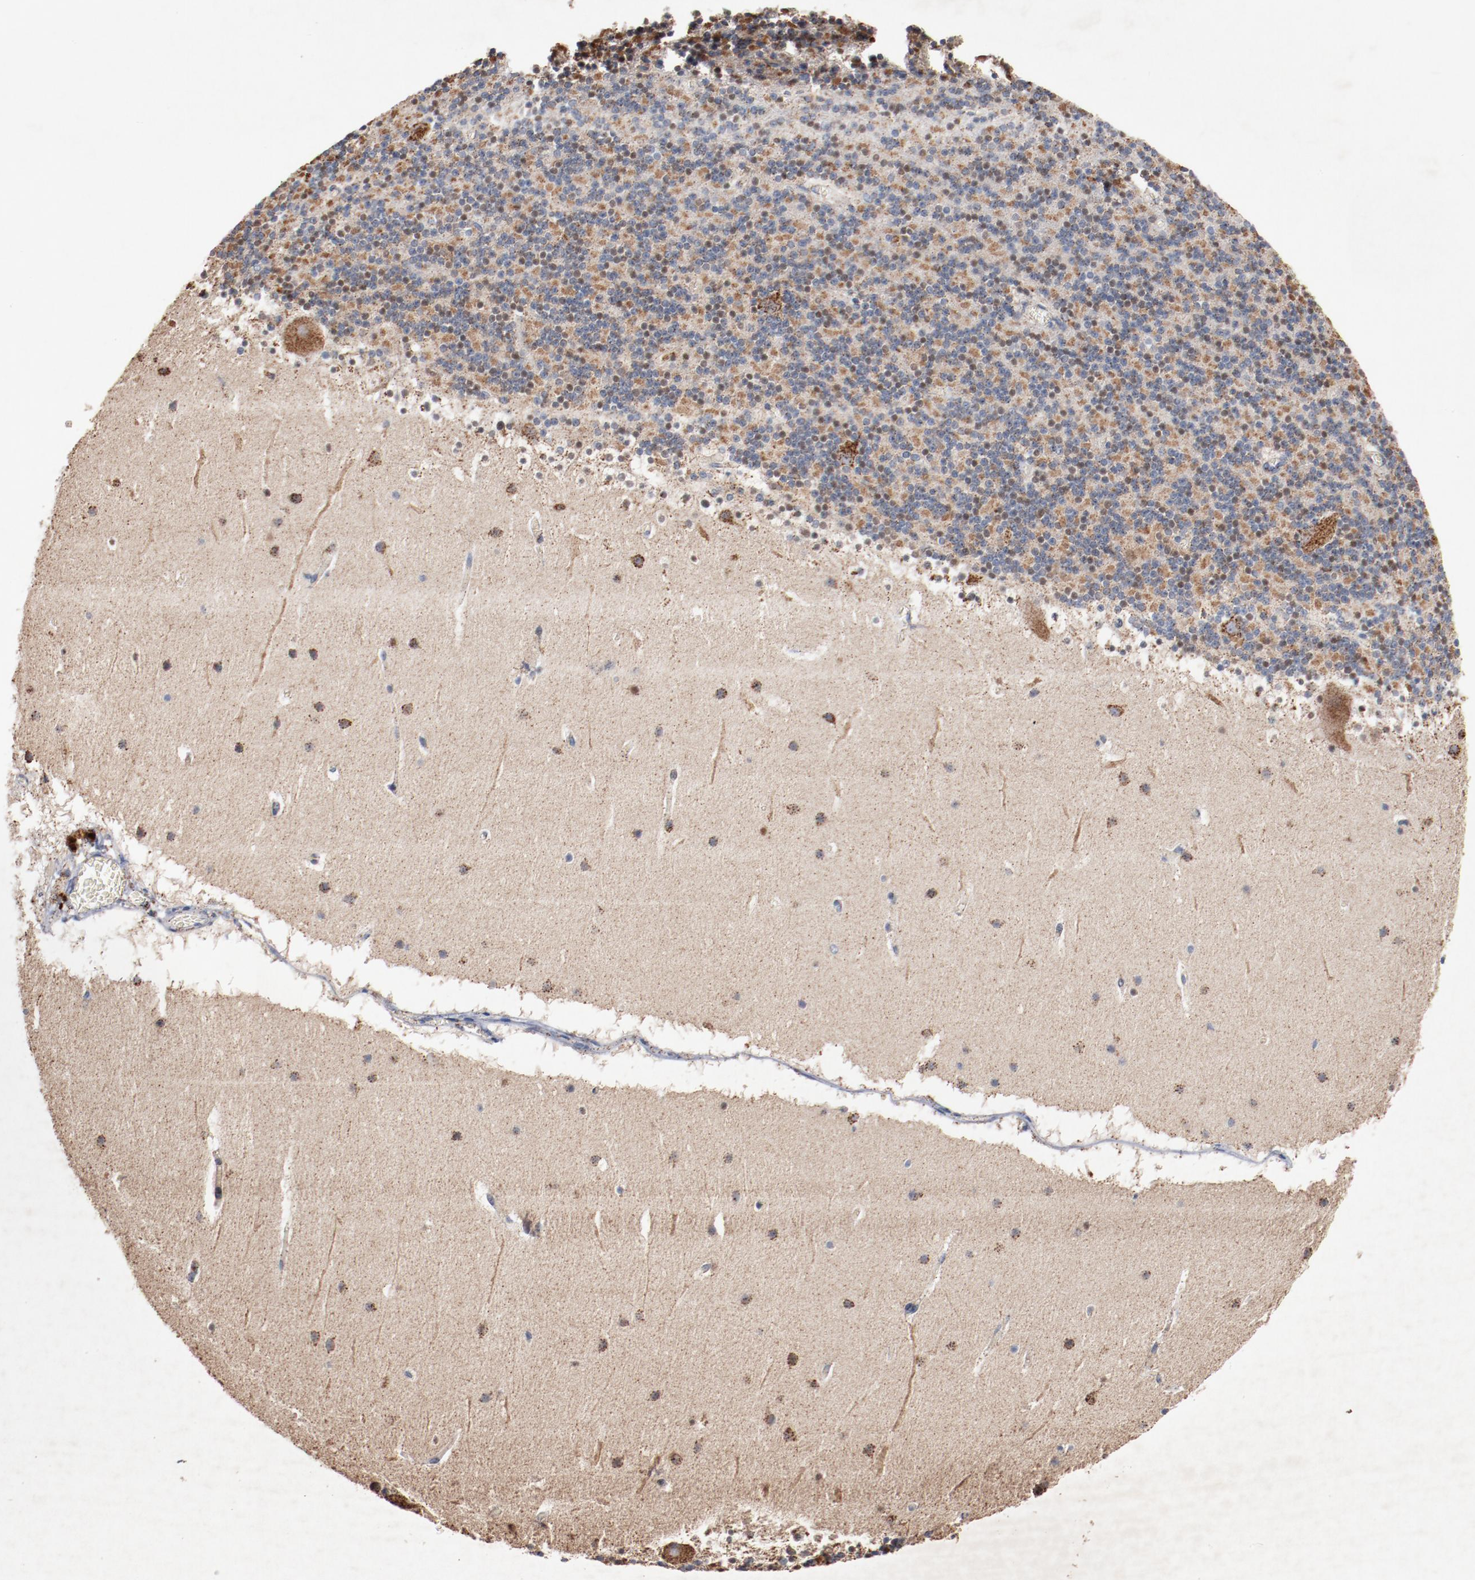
{"staining": {"intensity": "moderate", "quantity": "25%-75%", "location": "cytoplasmic/membranous"}, "tissue": "cerebellum", "cell_type": "Cells in granular layer", "image_type": "normal", "snomed": [{"axis": "morphology", "description": "Normal tissue, NOS"}, {"axis": "topography", "description": "Cerebellum"}], "caption": "Normal cerebellum displays moderate cytoplasmic/membranous staining in approximately 25%-75% of cells in granular layer, visualized by immunohistochemistry. The staining is performed using DAB (3,3'-diaminobenzidine) brown chromogen to label protein expression. The nuclei are counter-stained blue using hematoxylin.", "gene": "NDUFS4", "patient": {"sex": "male", "age": 45}}